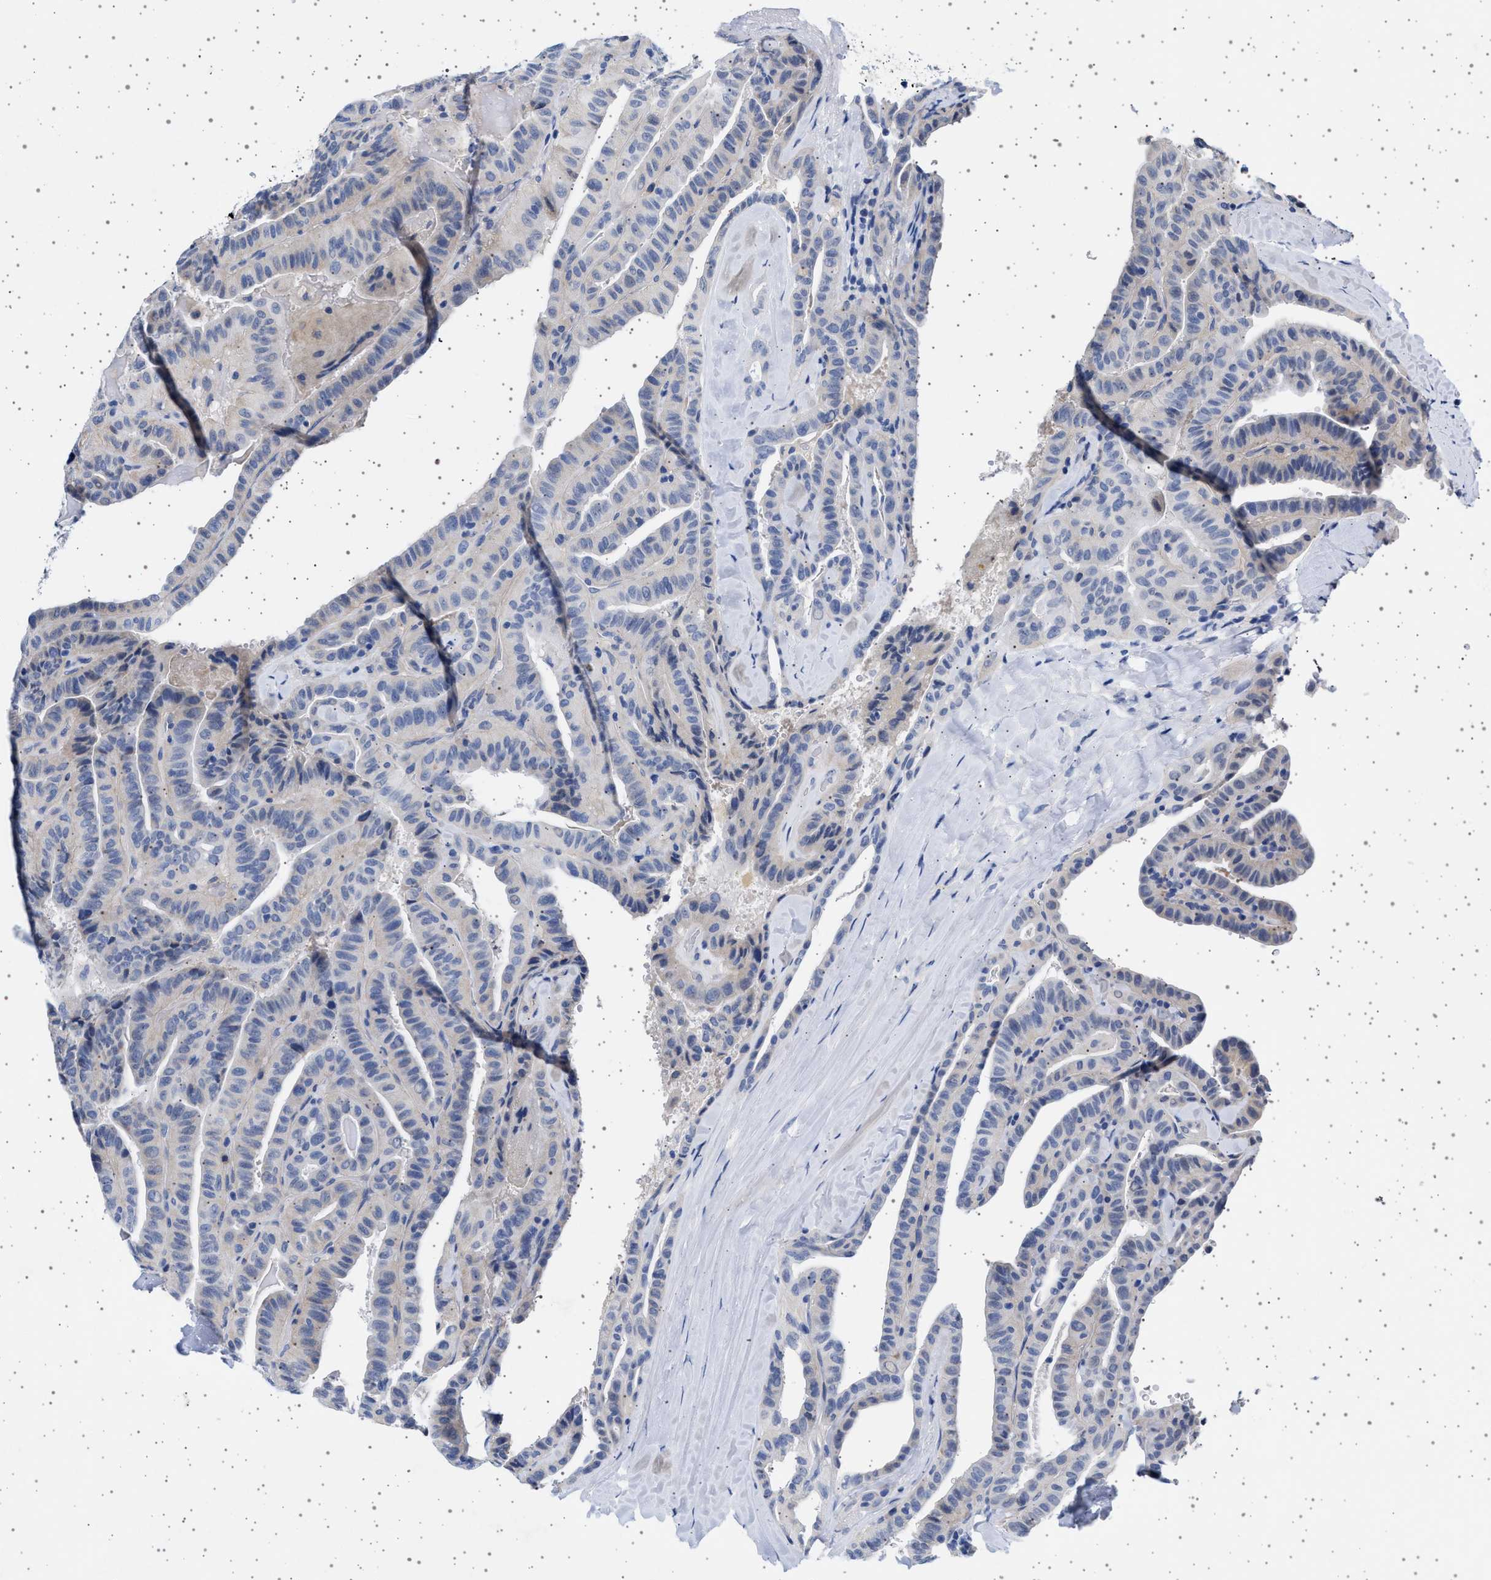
{"staining": {"intensity": "negative", "quantity": "none", "location": "none"}, "tissue": "thyroid cancer", "cell_type": "Tumor cells", "image_type": "cancer", "snomed": [{"axis": "morphology", "description": "Papillary adenocarcinoma, NOS"}, {"axis": "topography", "description": "Thyroid gland"}], "caption": "DAB (3,3'-diaminobenzidine) immunohistochemical staining of thyroid papillary adenocarcinoma reveals no significant positivity in tumor cells.", "gene": "TRMT10B", "patient": {"sex": "male", "age": 77}}